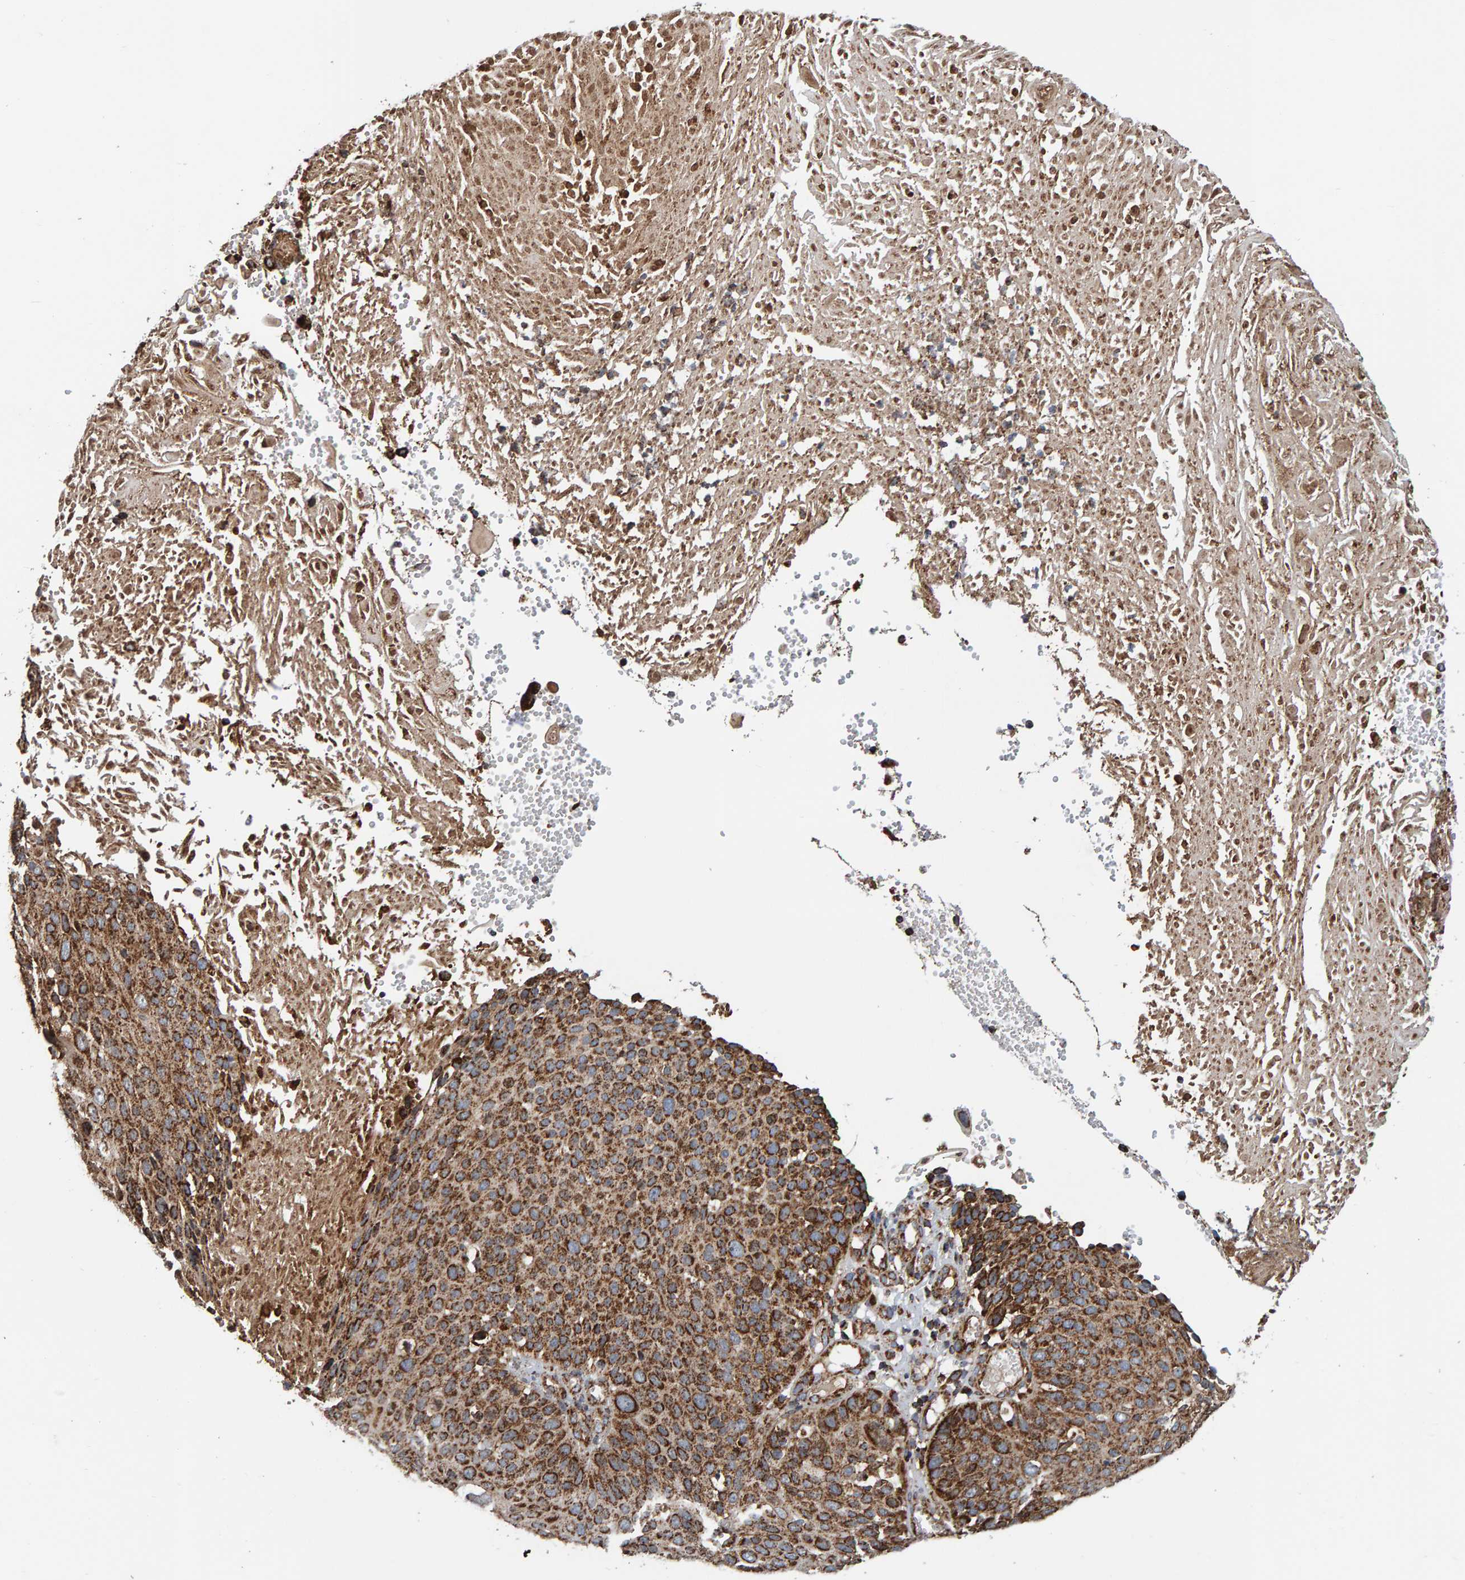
{"staining": {"intensity": "strong", "quantity": ">75%", "location": "cytoplasmic/membranous"}, "tissue": "cervical cancer", "cell_type": "Tumor cells", "image_type": "cancer", "snomed": [{"axis": "morphology", "description": "Squamous cell carcinoma, NOS"}, {"axis": "topography", "description": "Cervix"}], "caption": "High-power microscopy captured an immunohistochemistry photomicrograph of cervical cancer (squamous cell carcinoma), revealing strong cytoplasmic/membranous expression in about >75% of tumor cells.", "gene": "MRPL45", "patient": {"sex": "female", "age": 74}}